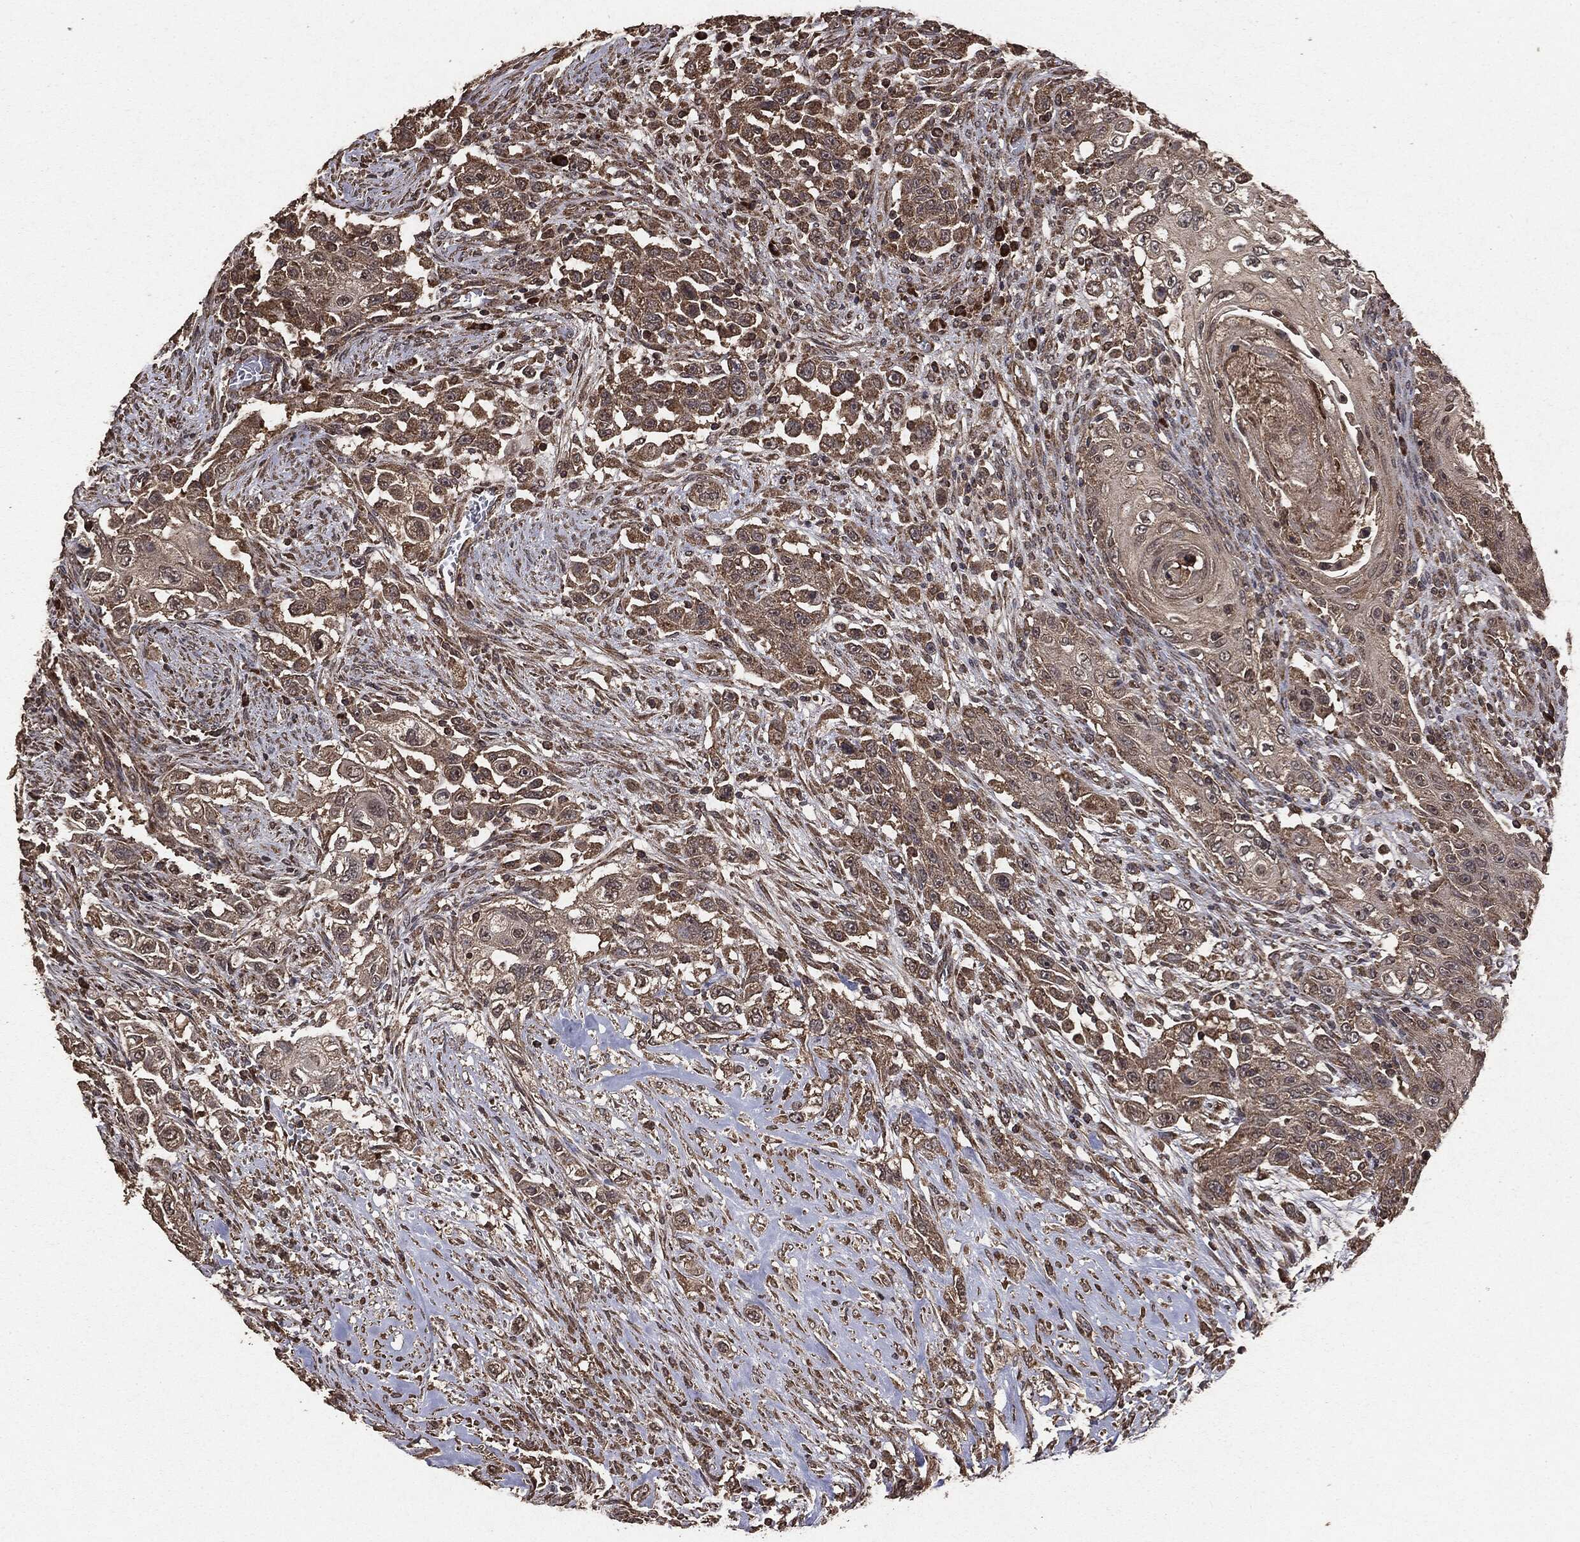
{"staining": {"intensity": "weak", "quantity": ">75%", "location": "cytoplasmic/membranous"}, "tissue": "urothelial cancer", "cell_type": "Tumor cells", "image_type": "cancer", "snomed": [{"axis": "morphology", "description": "Urothelial carcinoma, High grade"}, {"axis": "topography", "description": "Urinary bladder"}], "caption": "IHC micrograph of human high-grade urothelial carcinoma stained for a protein (brown), which exhibits low levels of weak cytoplasmic/membranous positivity in approximately >75% of tumor cells.", "gene": "MTOR", "patient": {"sex": "female", "age": 56}}